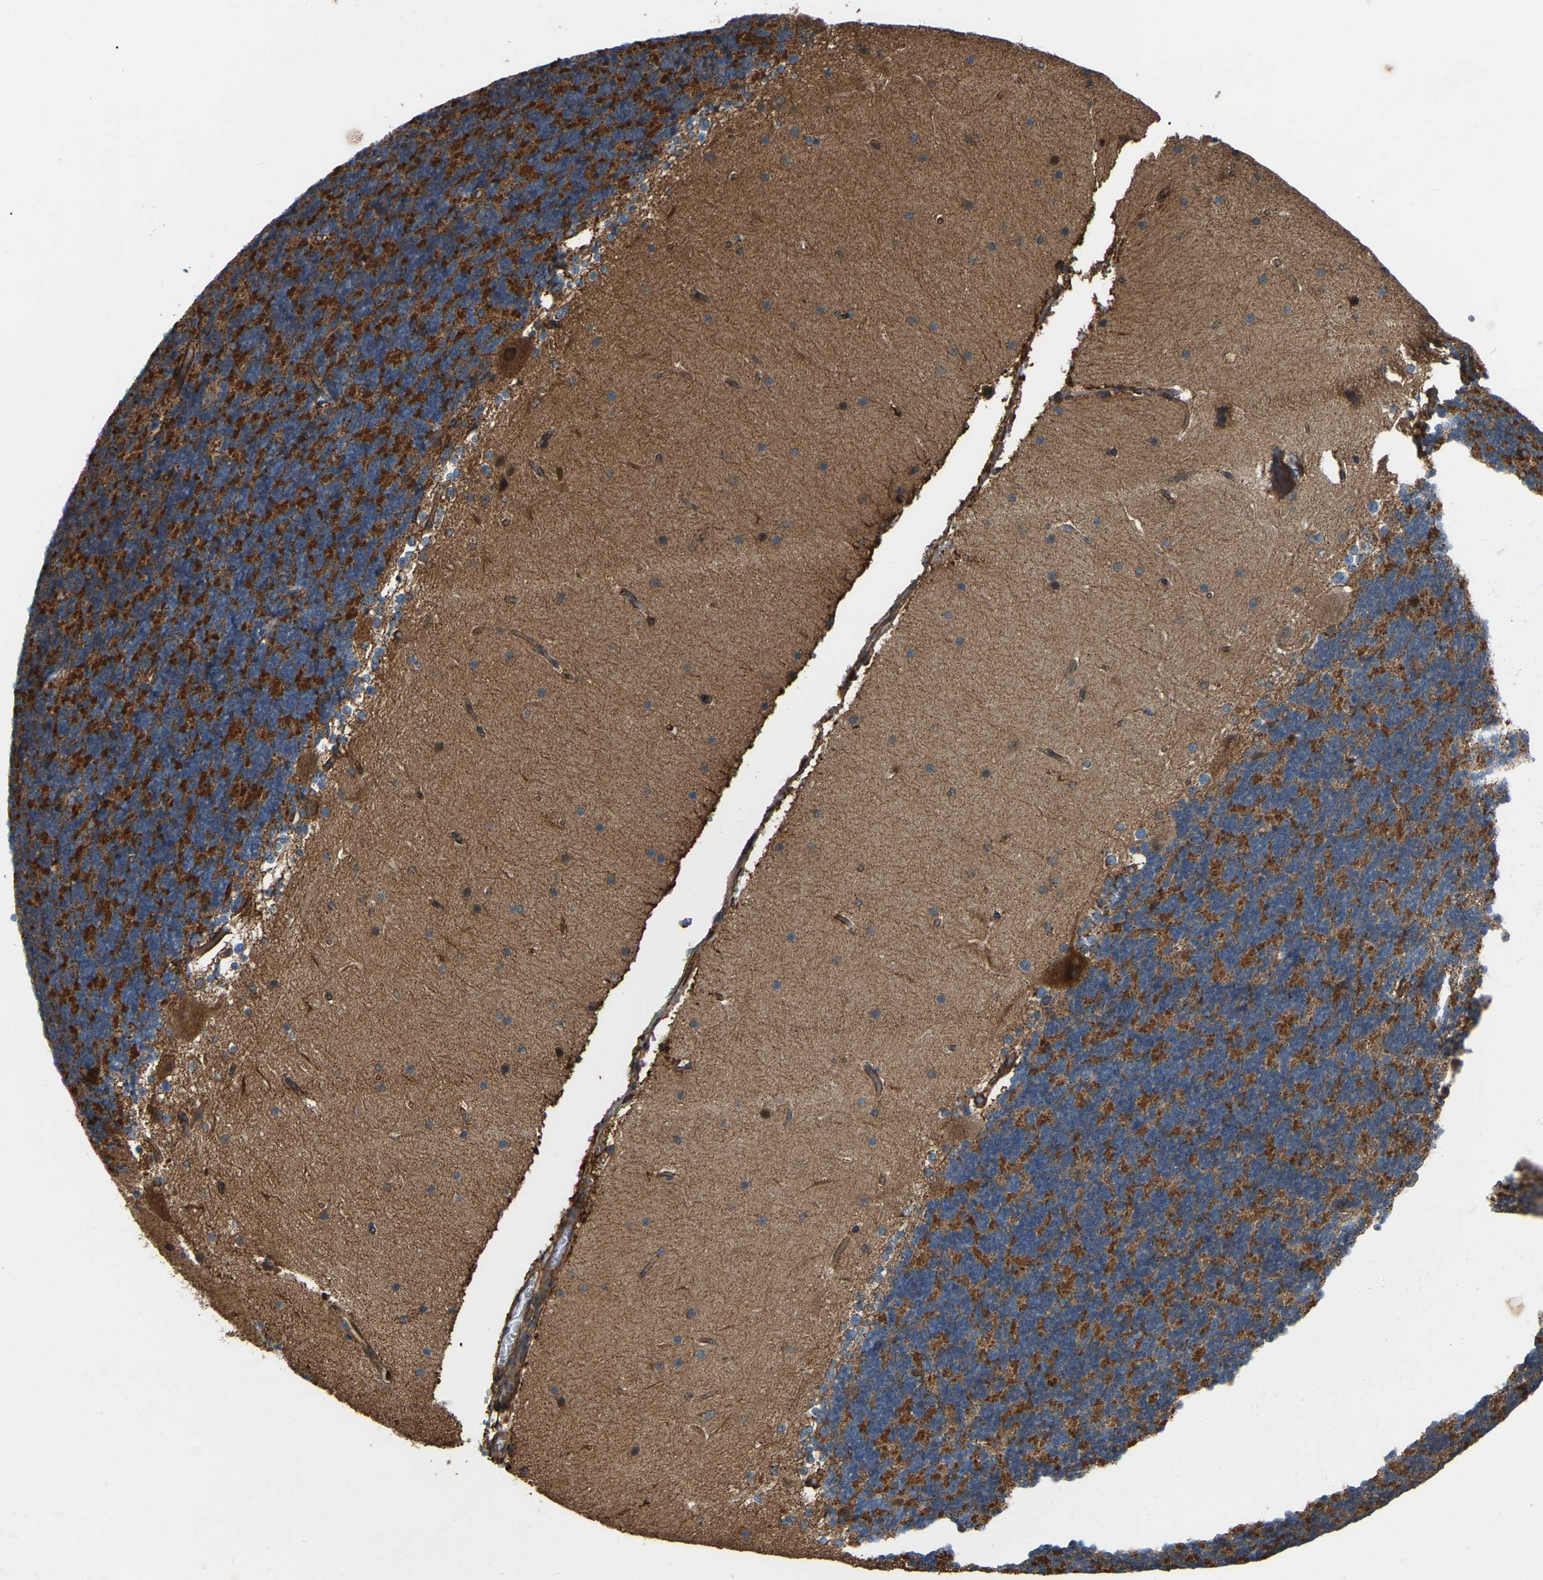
{"staining": {"intensity": "moderate", "quantity": ">75%", "location": "cytoplasmic/membranous"}, "tissue": "cerebellum", "cell_type": "Cells in granular layer", "image_type": "normal", "snomed": [{"axis": "morphology", "description": "Normal tissue, NOS"}, {"axis": "topography", "description": "Cerebellum"}], "caption": "High-magnification brightfield microscopy of normal cerebellum stained with DAB (3,3'-diaminobenzidine) (brown) and counterstained with hematoxylin (blue). cells in granular layer exhibit moderate cytoplasmic/membranous positivity is seen in approximately>75% of cells. The protein is shown in brown color, while the nuclei are stained blue.", "gene": "SAMD9L", "patient": {"sex": "female", "age": 19}}